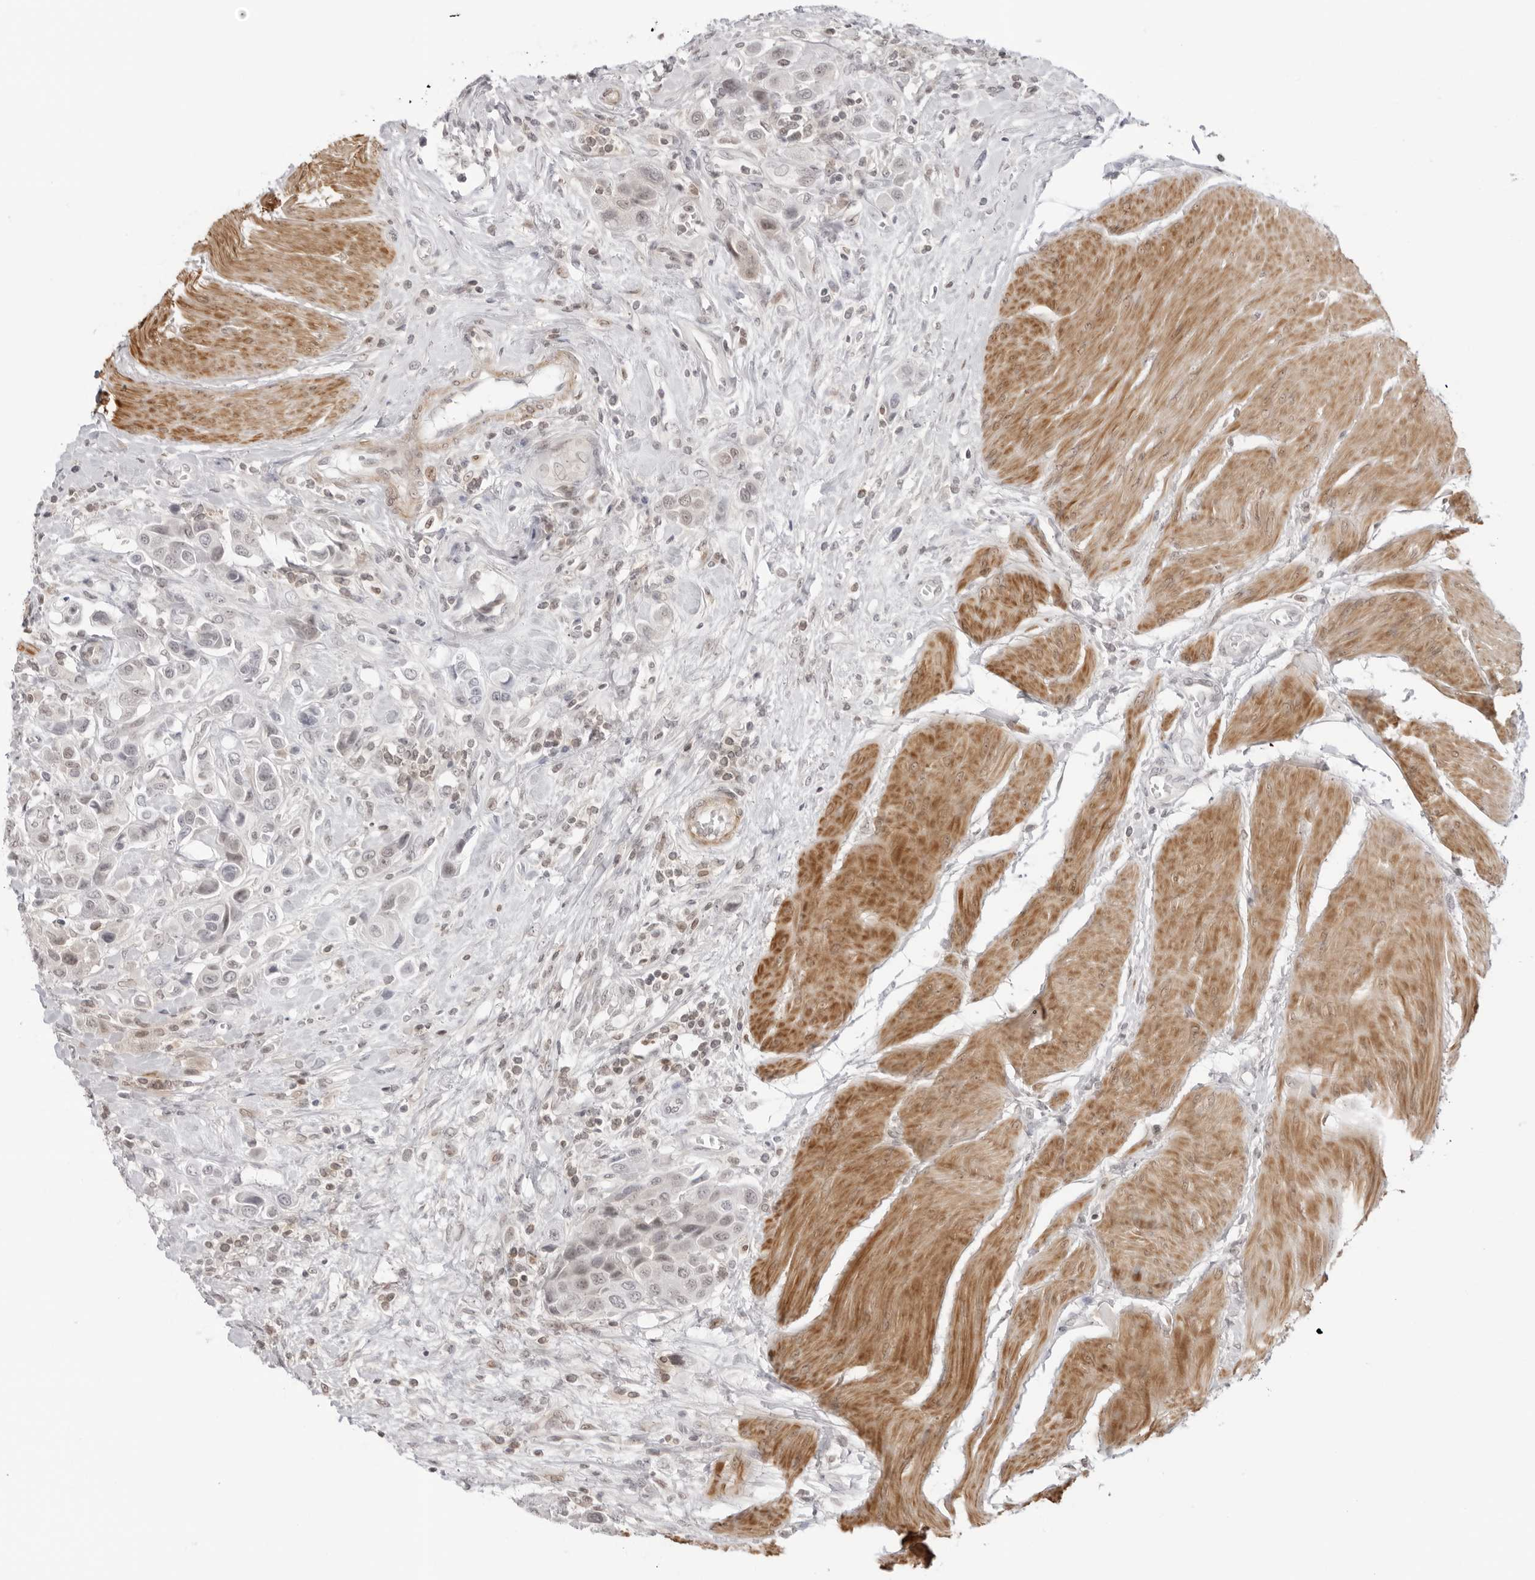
{"staining": {"intensity": "negative", "quantity": "none", "location": "none"}, "tissue": "urothelial cancer", "cell_type": "Tumor cells", "image_type": "cancer", "snomed": [{"axis": "morphology", "description": "Urothelial carcinoma, High grade"}, {"axis": "topography", "description": "Urinary bladder"}], "caption": "The histopathology image displays no staining of tumor cells in high-grade urothelial carcinoma.", "gene": "RNF146", "patient": {"sex": "male", "age": 50}}